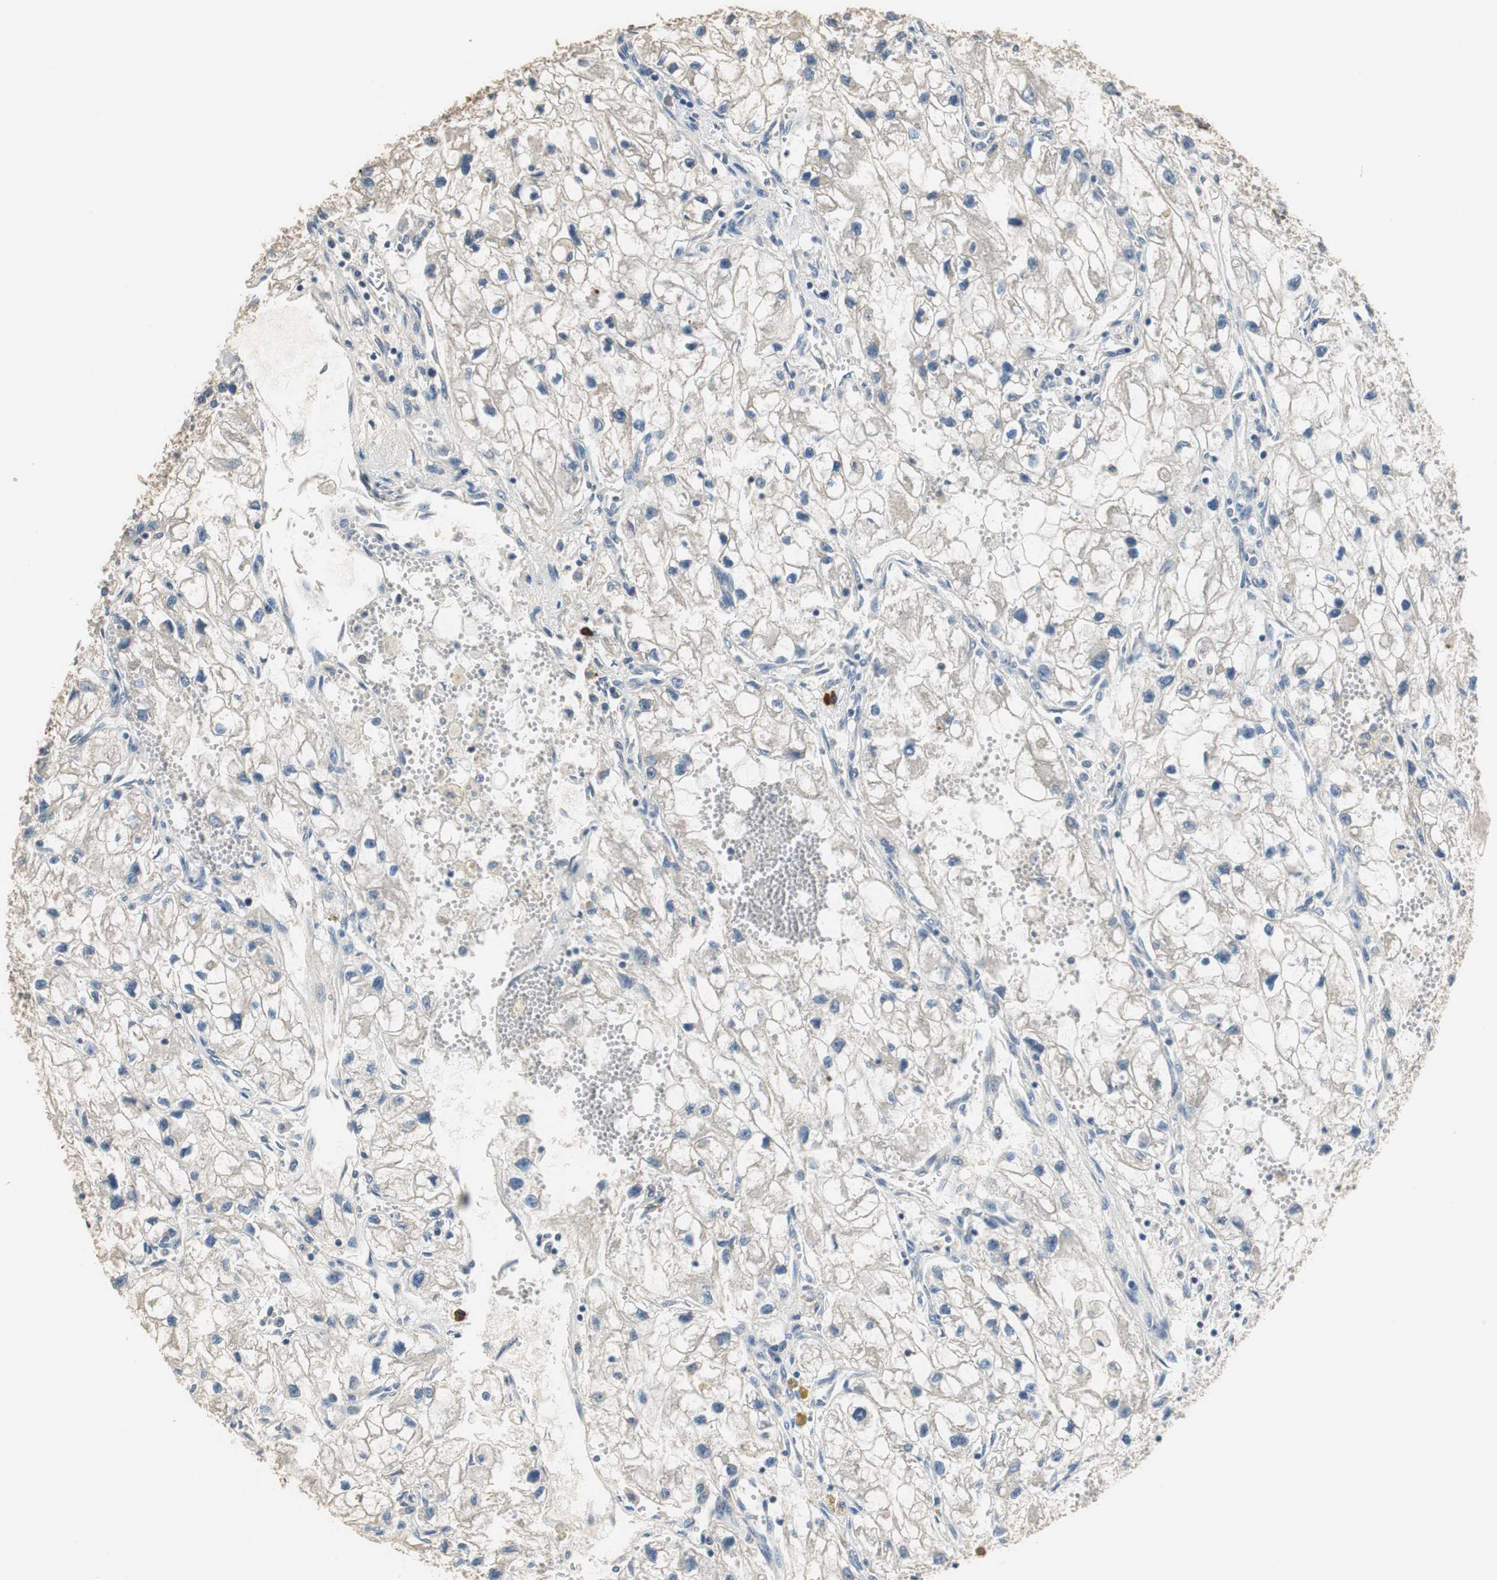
{"staining": {"intensity": "negative", "quantity": "none", "location": "none"}, "tissue": "renal cancer", "cell_type": "Tumor cells", "image_type": "cancer", "snomed": [{"axis": "morphology", "description": "Adenocarcinoma, NOS"}, {"axis": "topography", "description": "Kidney"}], "caption": "This is an IHC image of human renal adenocarcinoma. There is no staining in tumor cells.", "gene": "MTIF2", "patient": {"sex": "female", "age": 70}}